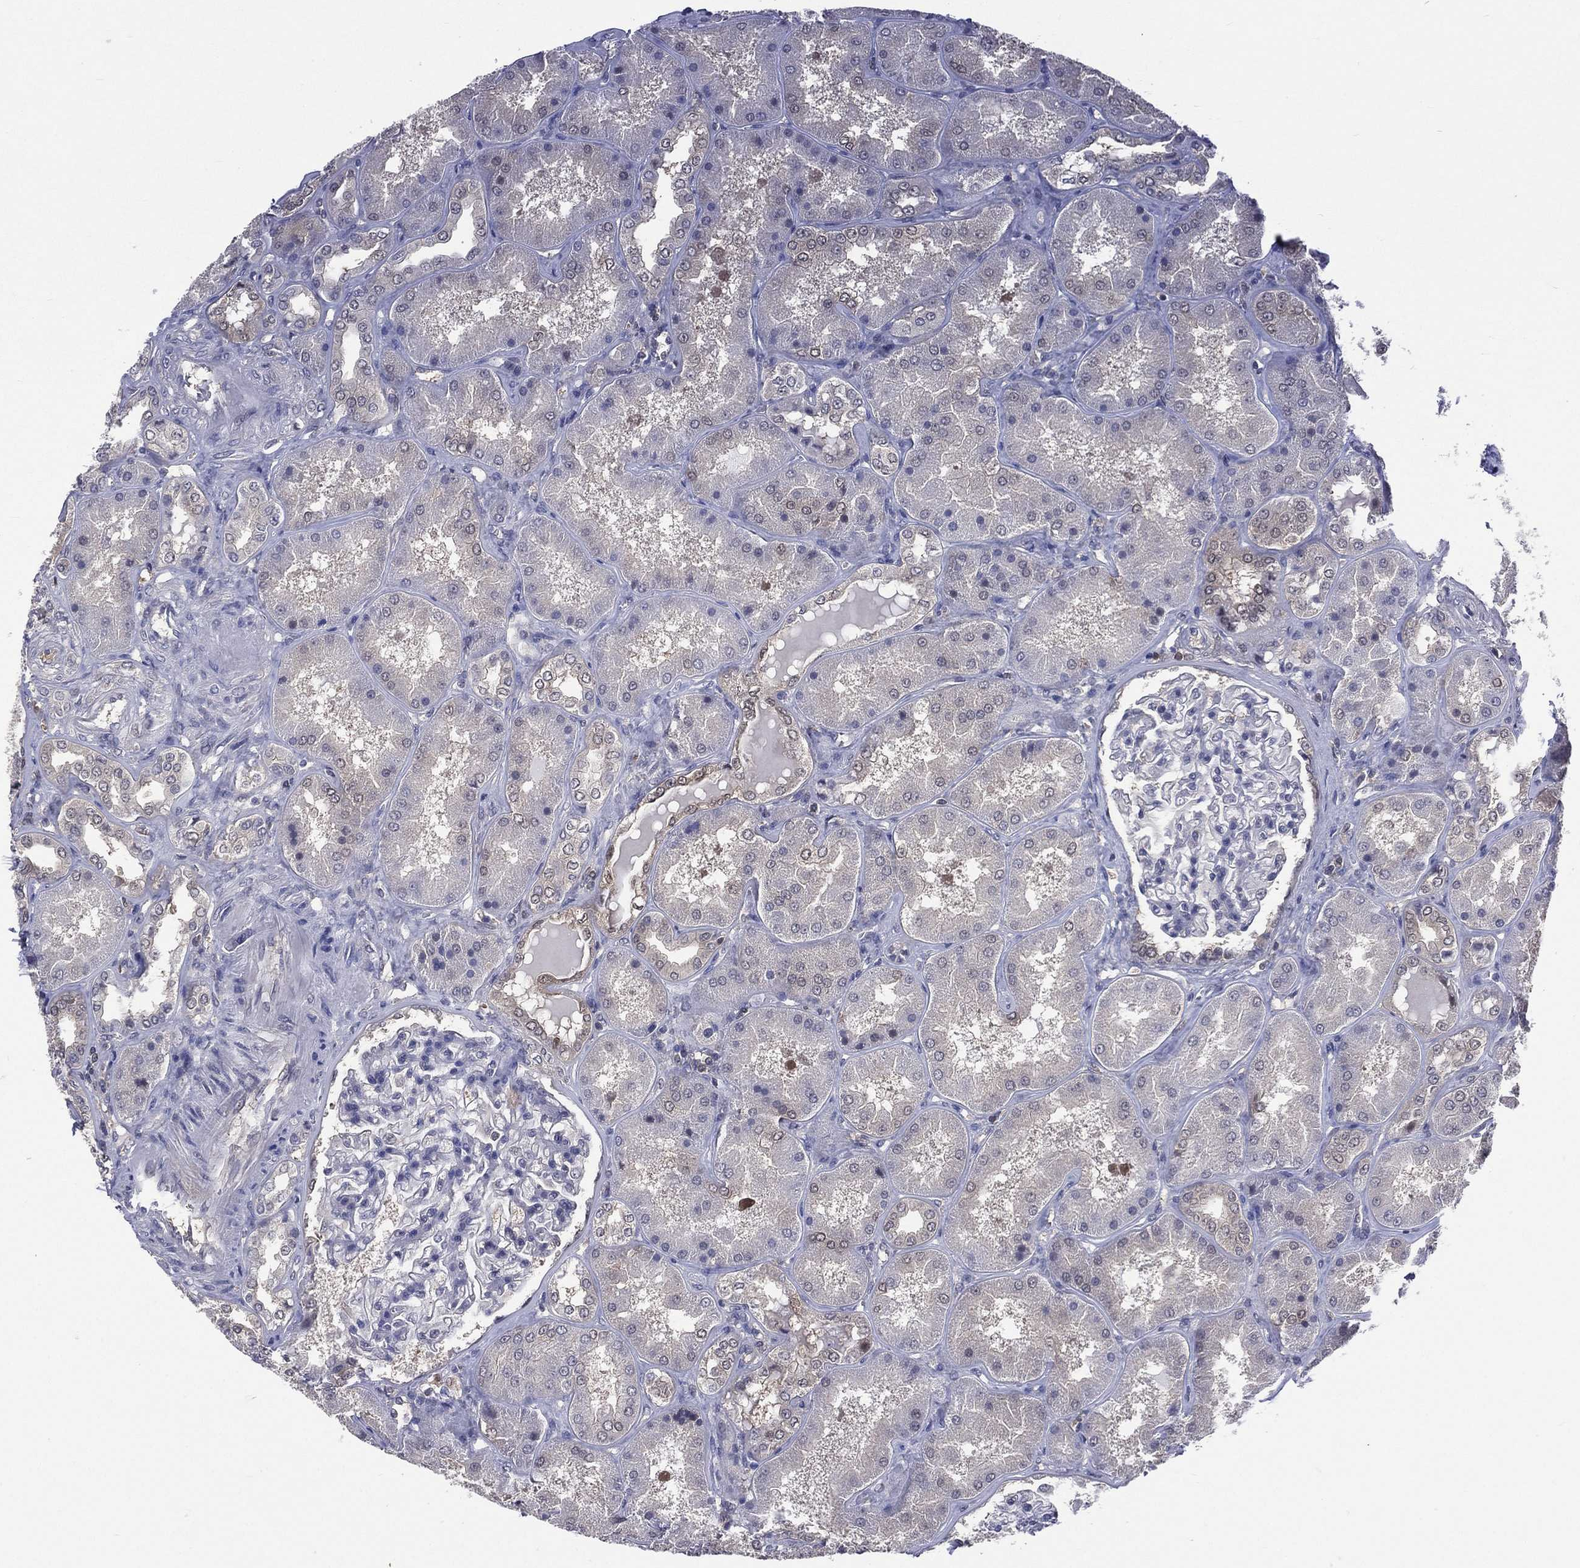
{"staining": {"intensity": "moderate", "quantity": "<25%", "location": "nuclear"}, "tissue": "kidney", "cell_type": "Cells in glomeruli", "image_type": "normal", "snomed": [{"axis": "morphology", "description": "Normal tissue, NOS"}, {"axis": "topography", "description": "Kidney"}], "caption": "High-power microscopy captured an immunohistochemistry micrograph of normal kidney, revealing moderate nuclear staining in about <25% of cells in glomeruli. (Brightfield microscopy of DAB IHC at high magnification).", "gene": "MTAP", "patient": {"sex": "female", "age": 56}}